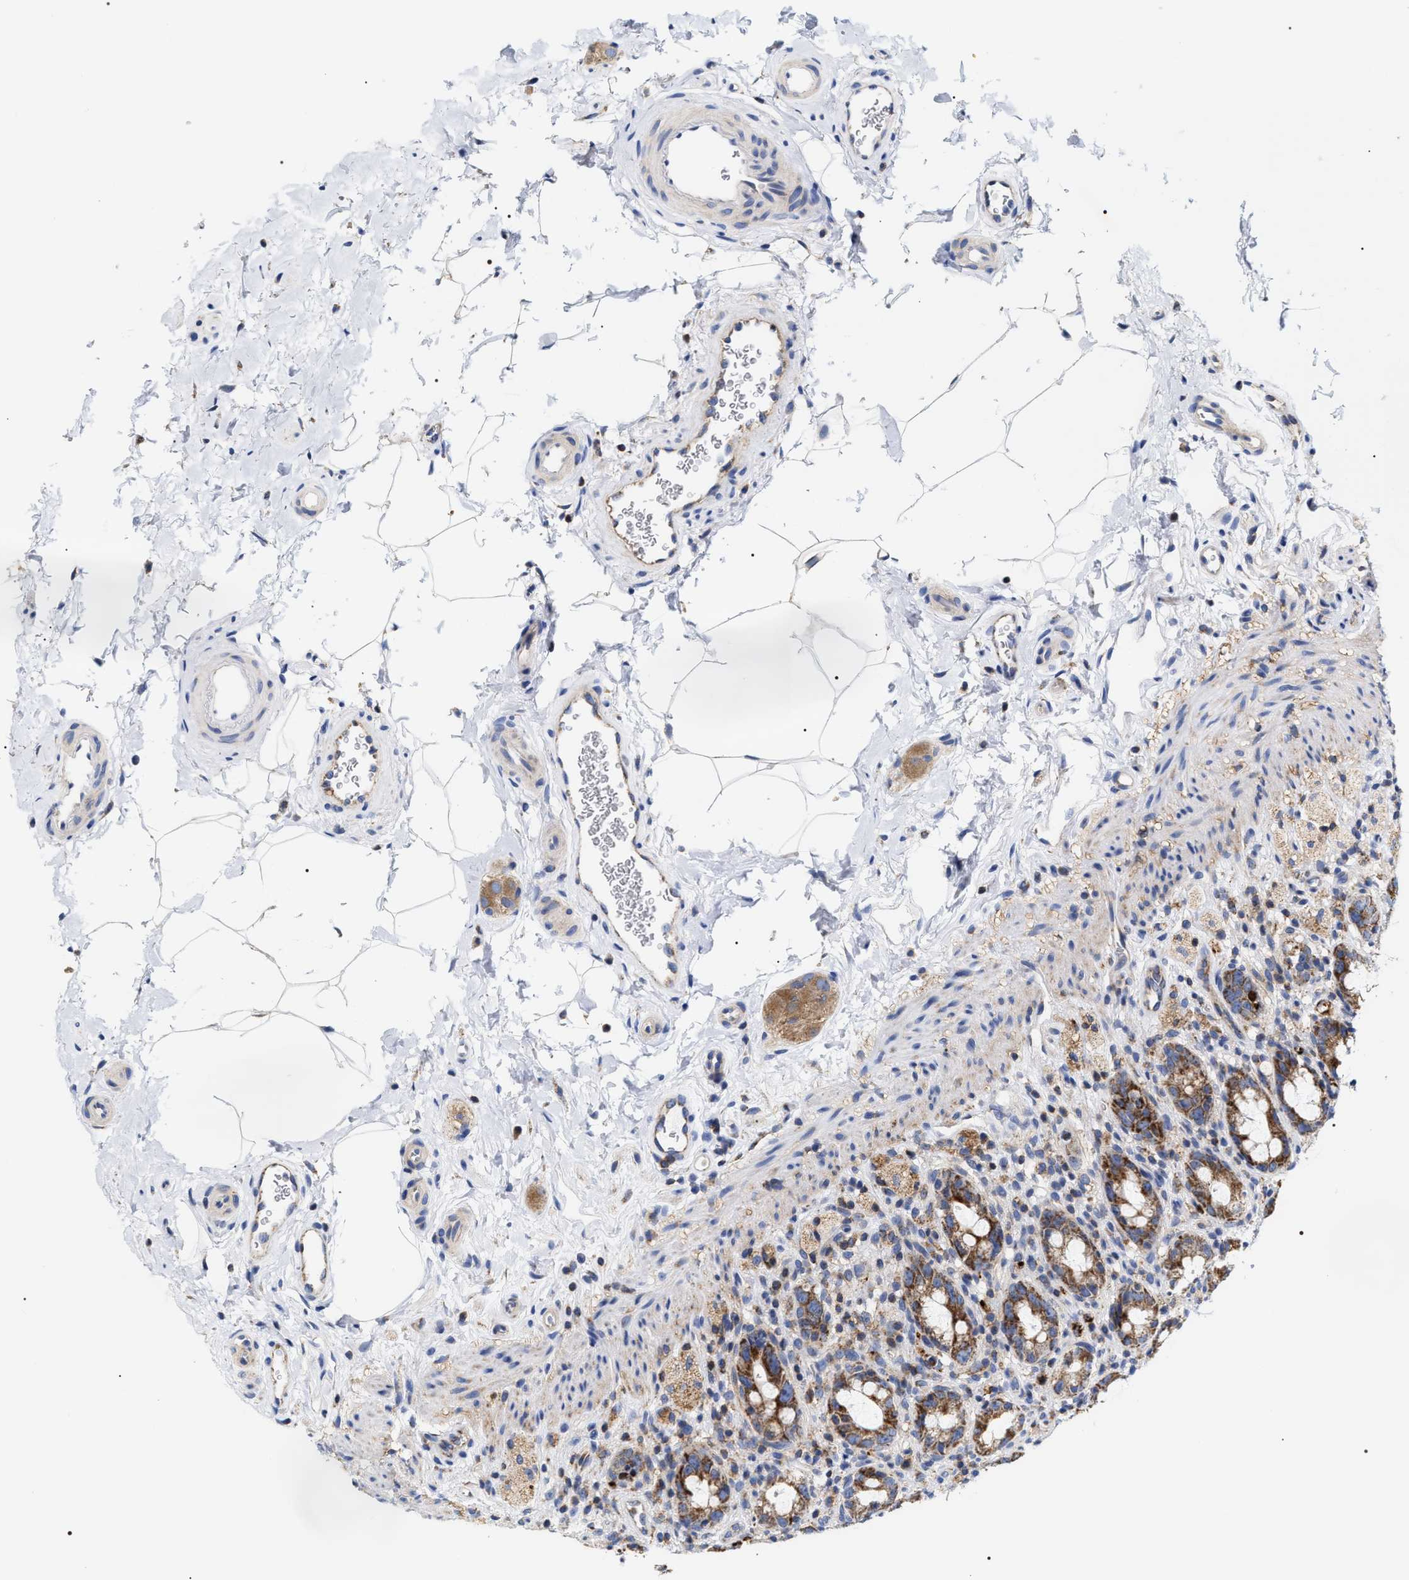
{"staining": {"intensity": "strong", "quantity": ">75%", "location": "cytoplasmic/membranous"}, "tissue": "rectum", "cell_type": "Glandular cells", "image_type": "normal", "snomed": [{"axis": "morphology", "description": "Normal tissue, NOS"}, {"axis": "topography", "description": "Rectum"}], "caption": "The image demonstrates staining of benign rectum, revealing strong cytoplasmic/membranous protein expression (brown color) within glandular cells. The protein of interest is shown in brown color, while the nuclei are stained blue.", "gene": "COG5", "patient": {"sex": "male", "age": 44}}